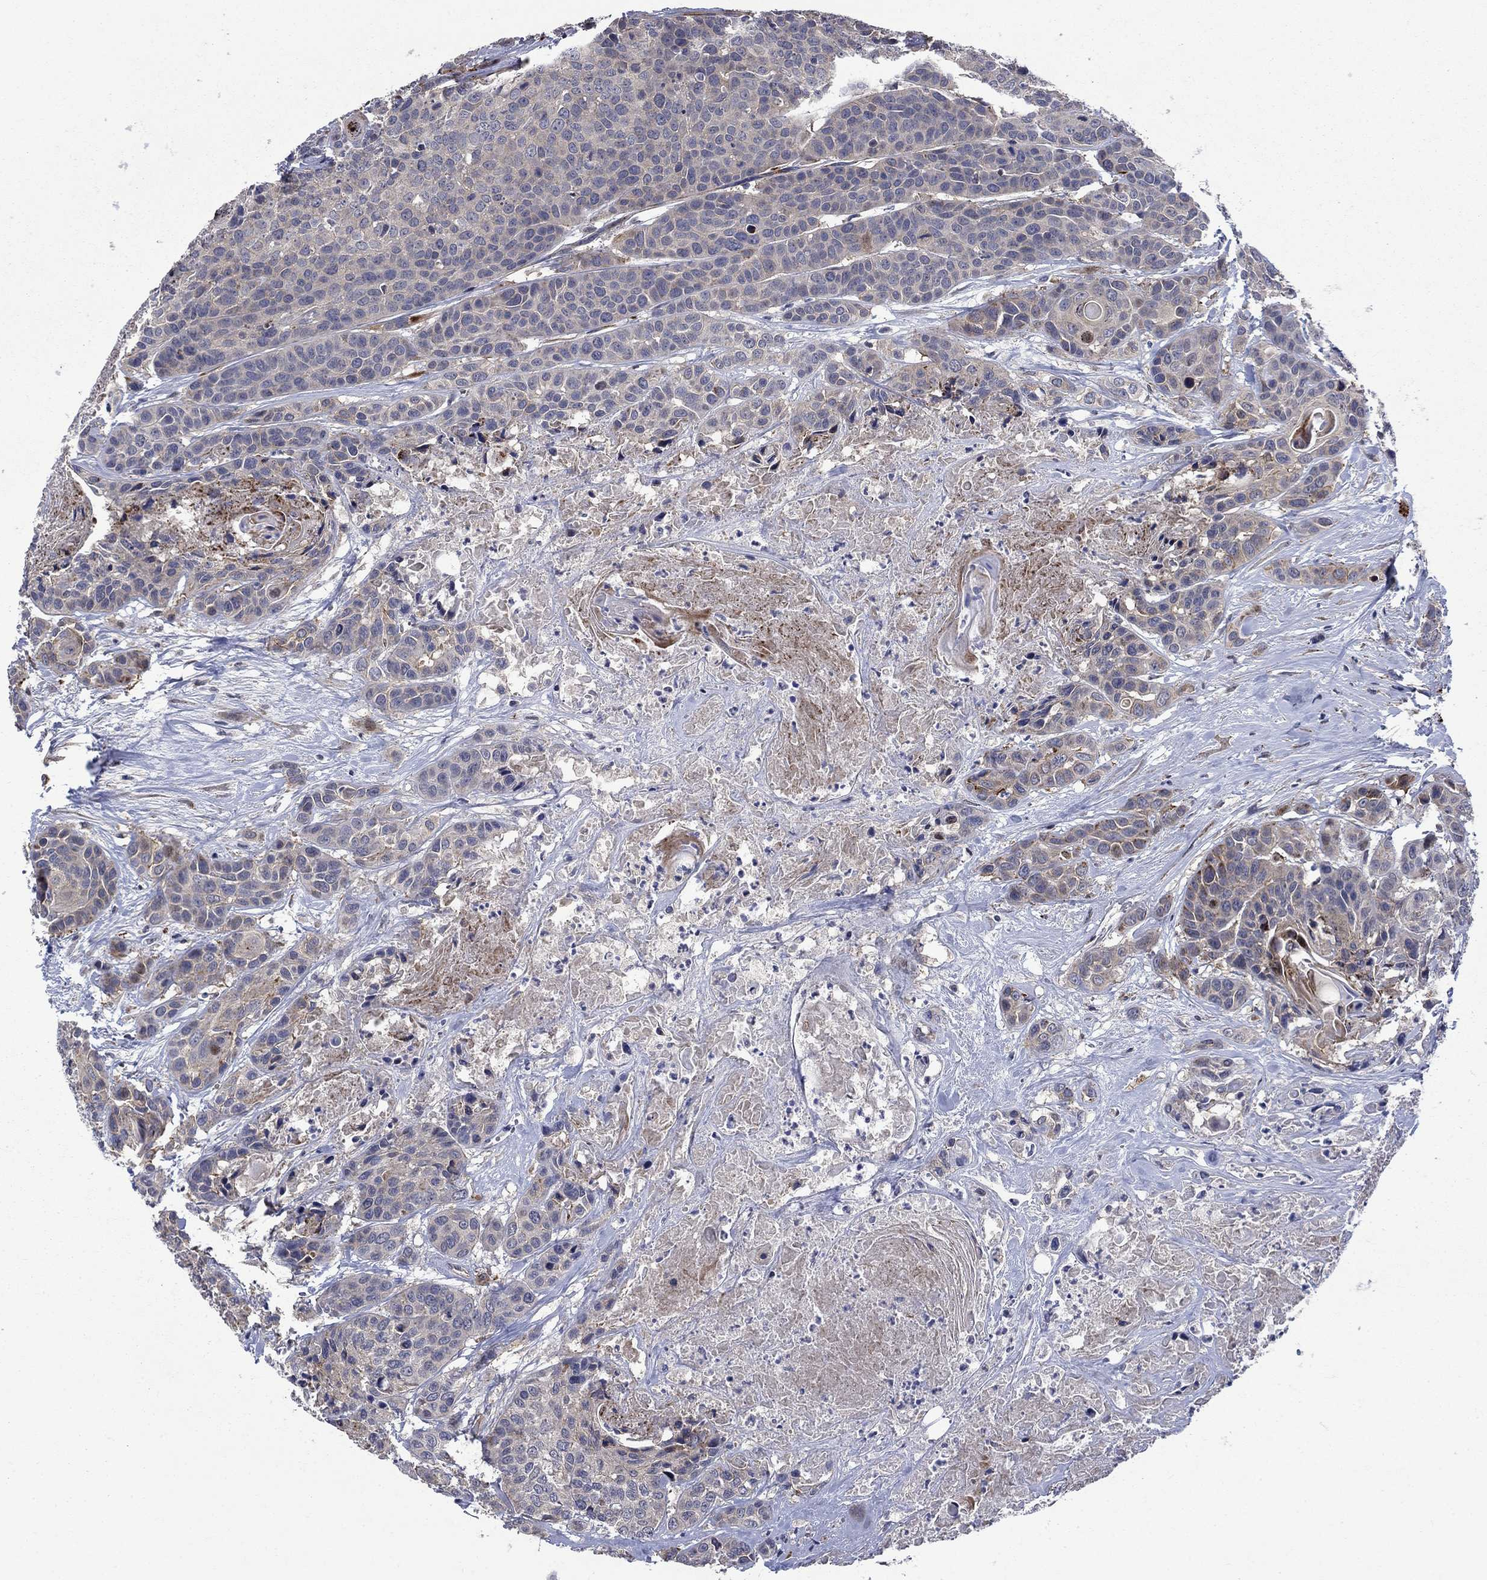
{"staining": {"intensity": "moderate", "quantity": "<25%", "location": "cytoplasmic/membranous"}, "tissue": "head and neck cancer", "cell_type": "Tumor cells", "image_type": "cancer", "snomed": [{"axis": "morphology", "description": "Squamous cell carcinoma, NOS"}, {"axis": "topography", "description": "Oral tissue"}, {"axis": "topography", "description": "Head-Neck"}], "caption": "Squamous cell carcinoma (head and neck) stained with a protein marker demonstrates moderate staining in tumor cells.", "gene": "SLC7A1", "patient": {"sex": "male", "age": 56}}